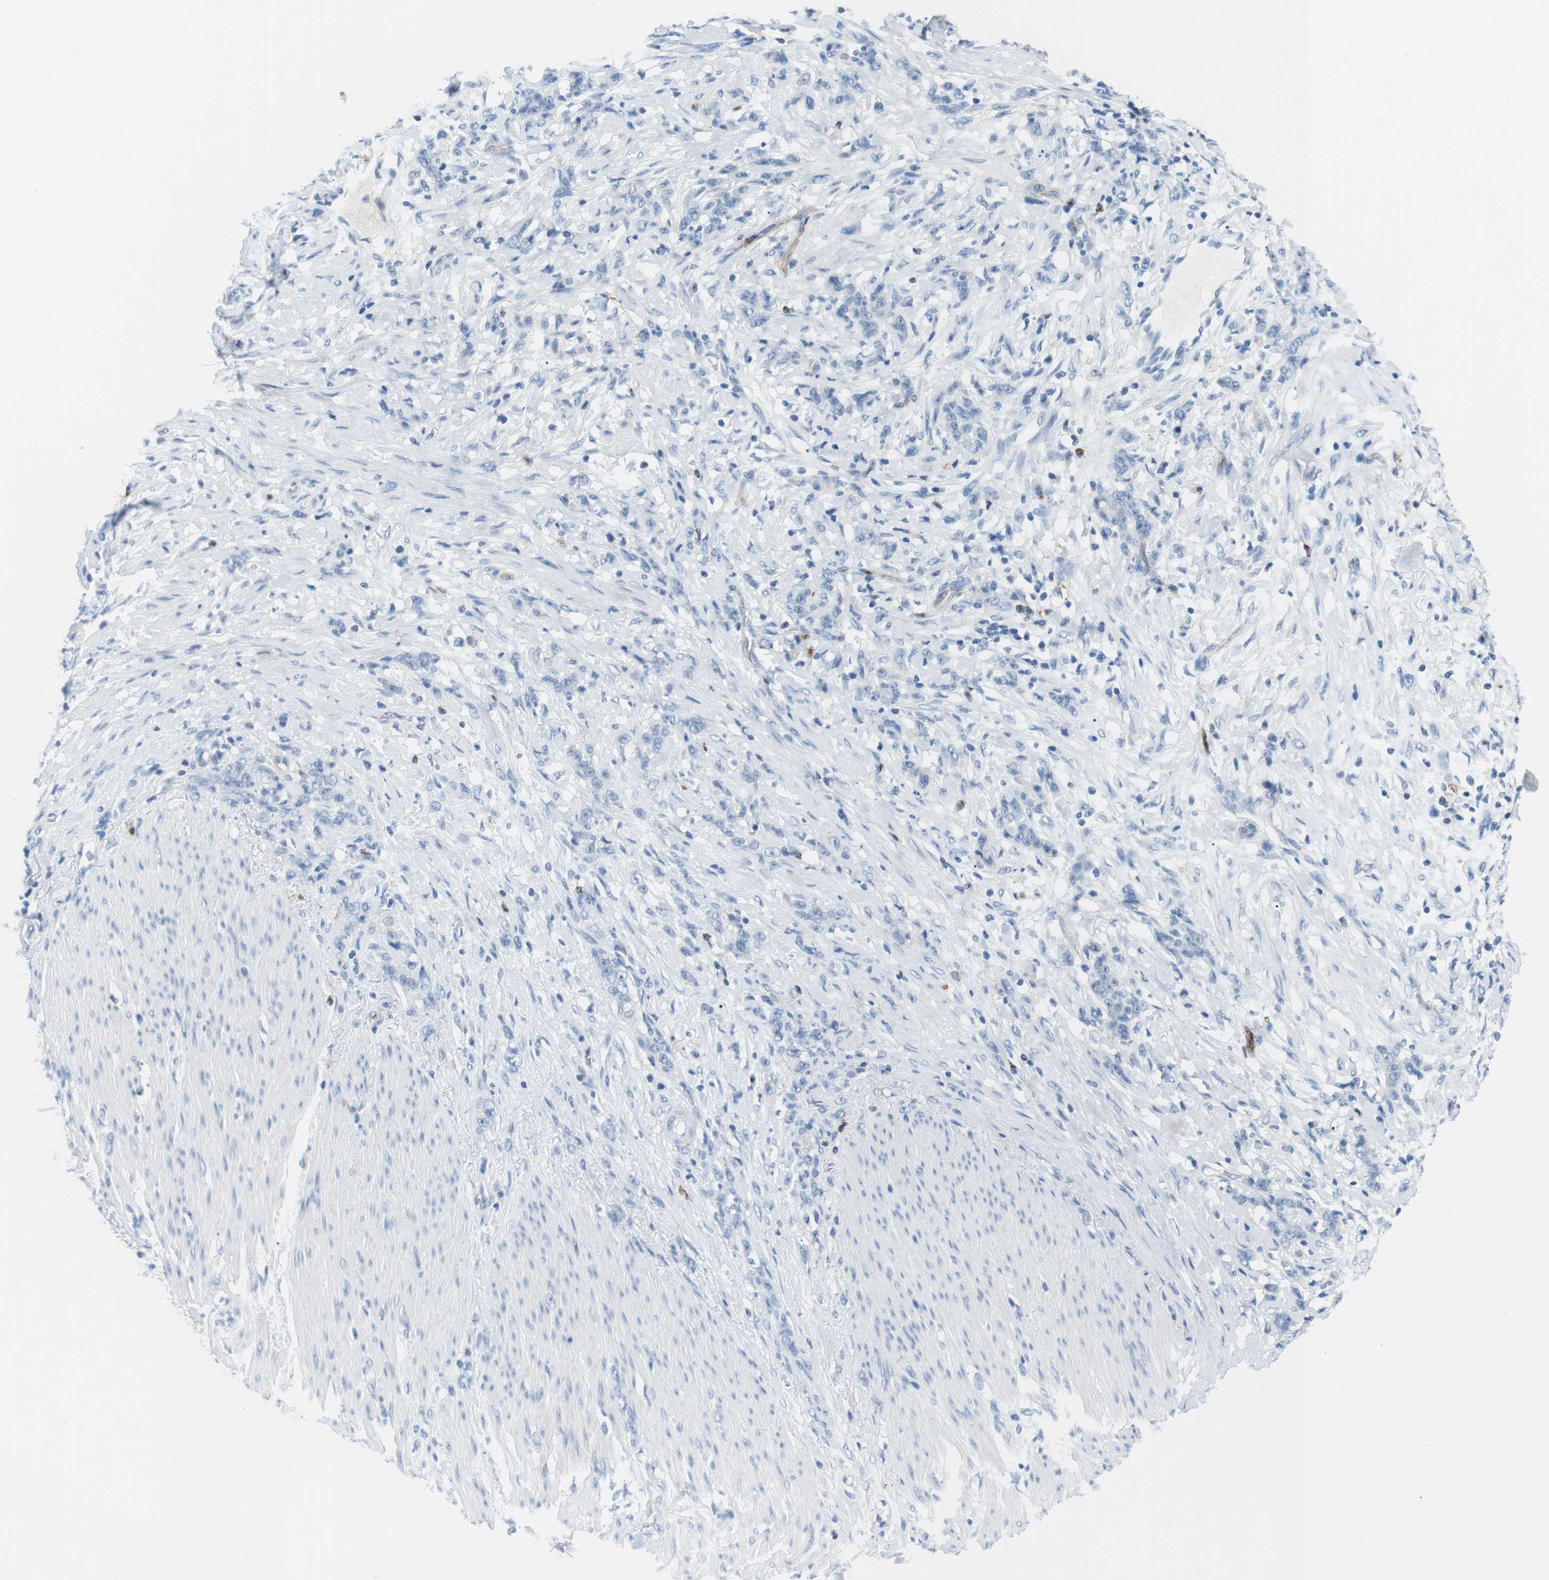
{"staining": {"intensity": "negative", "quantity": "none", "location": "none"}, "tissue": "stomach cancer", "cell_type": "Tumor cells", "image_type": "cancer", "snomed": [{"axis": "morphology", "description": "Adenocarcinoma, NOS"}, {"axis": "topography", "description": "Stomach, lower"}], "caption": "This is an IHC histopathology image of stomach cancer. There is no positivity in tumor cells.", "gene": "TNFRSF4", "patient": {"sex": "male", "age": 88}}